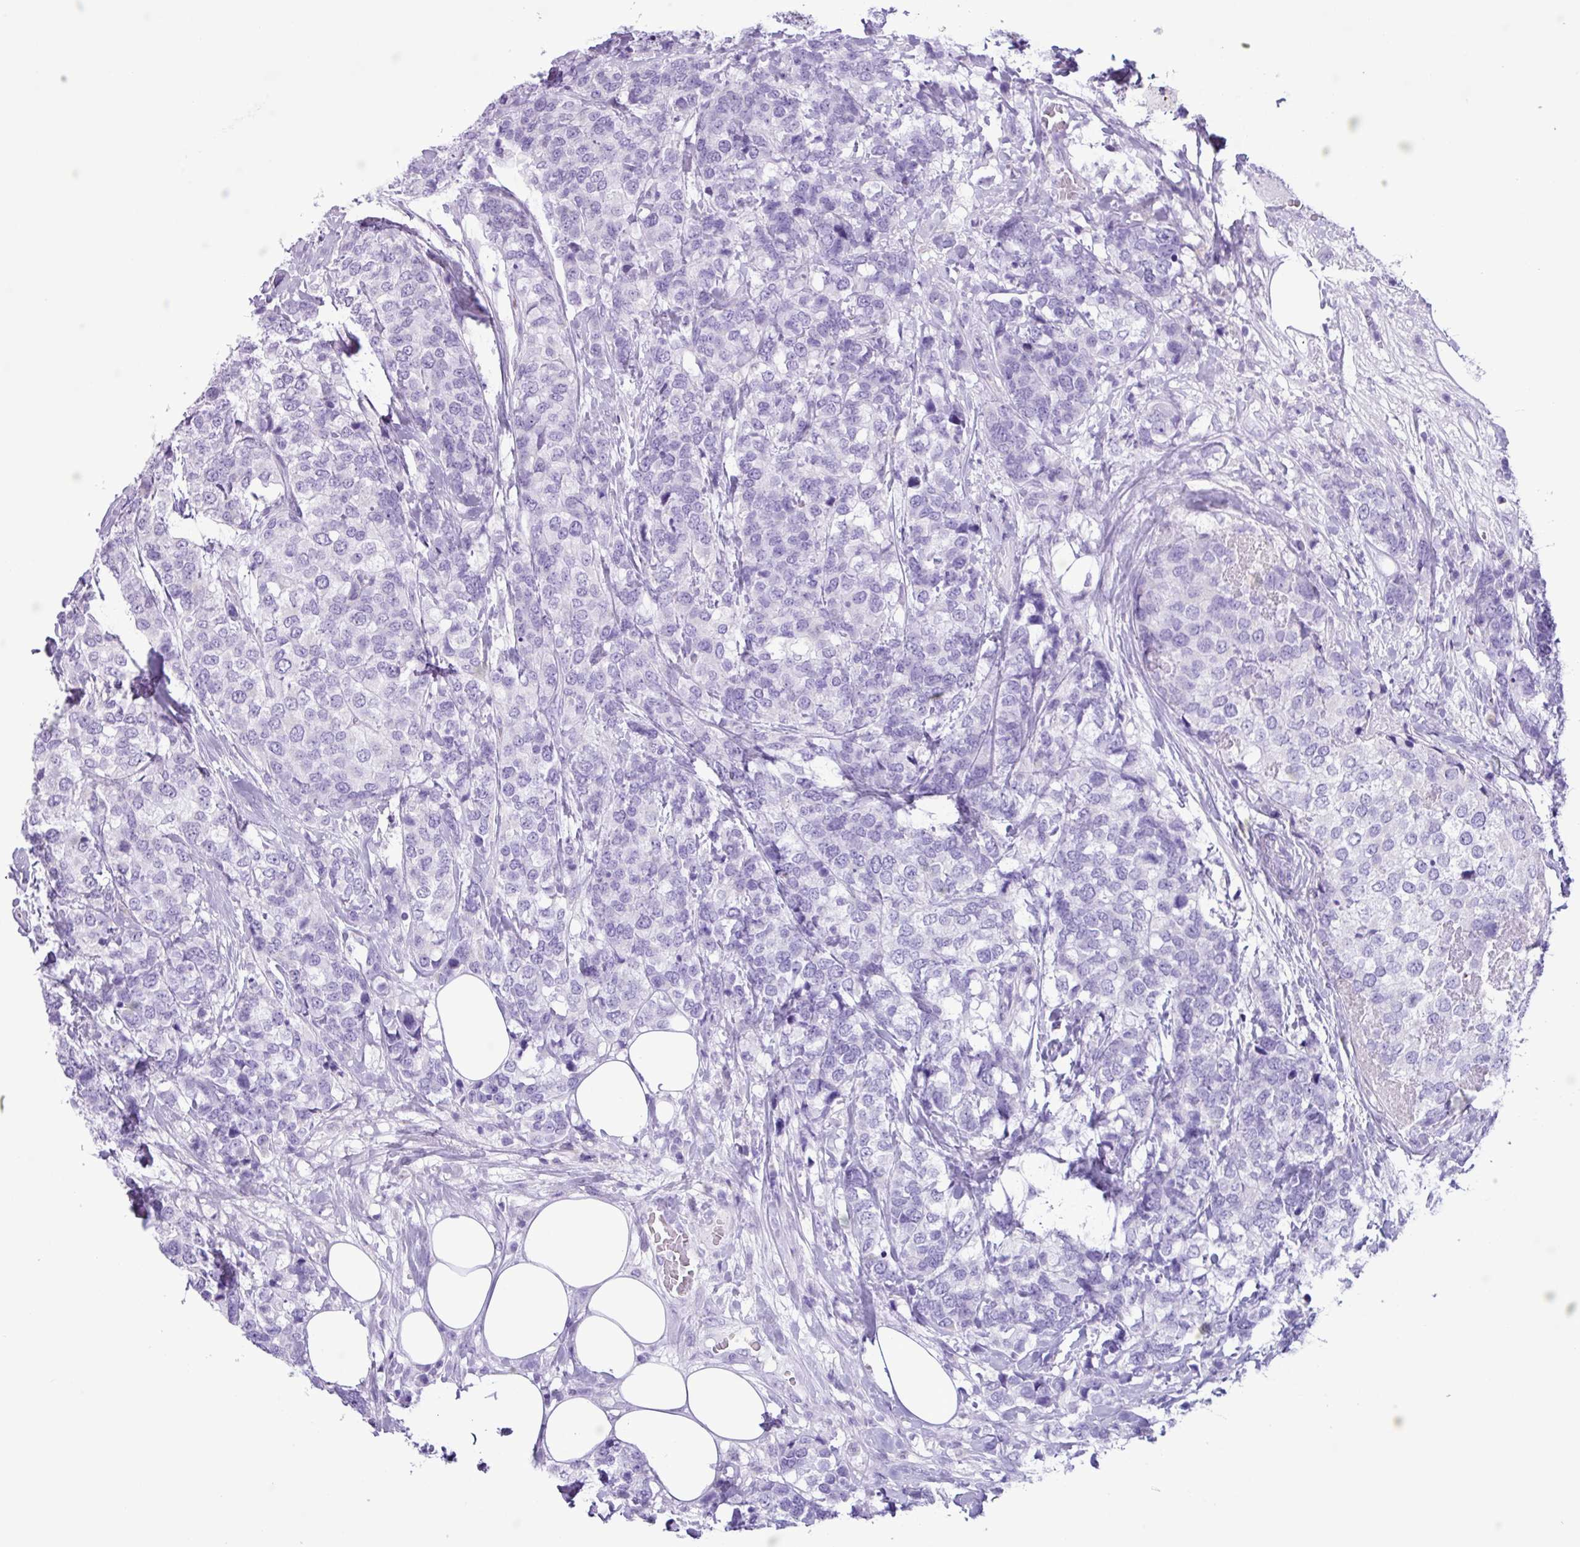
{"staining": {"intensity": "negative", "quantity": "none", "location": "none"}, "tissue": "breast cancer", "cell_type": "Tumor cells", "image_type": "cancer", "snomed": [{"axis": "morphology", "description": "Lobular carcinoma"}, {"axis": "topography", "description": "Breast"}], "caption": "This is an immunohistochemistry (IHC) histopathology image of human breast lobular carcinoma. There is no expression in tumor cells.", "gene": "AGO3", "patient": {"sex": "female", "age": 59}}